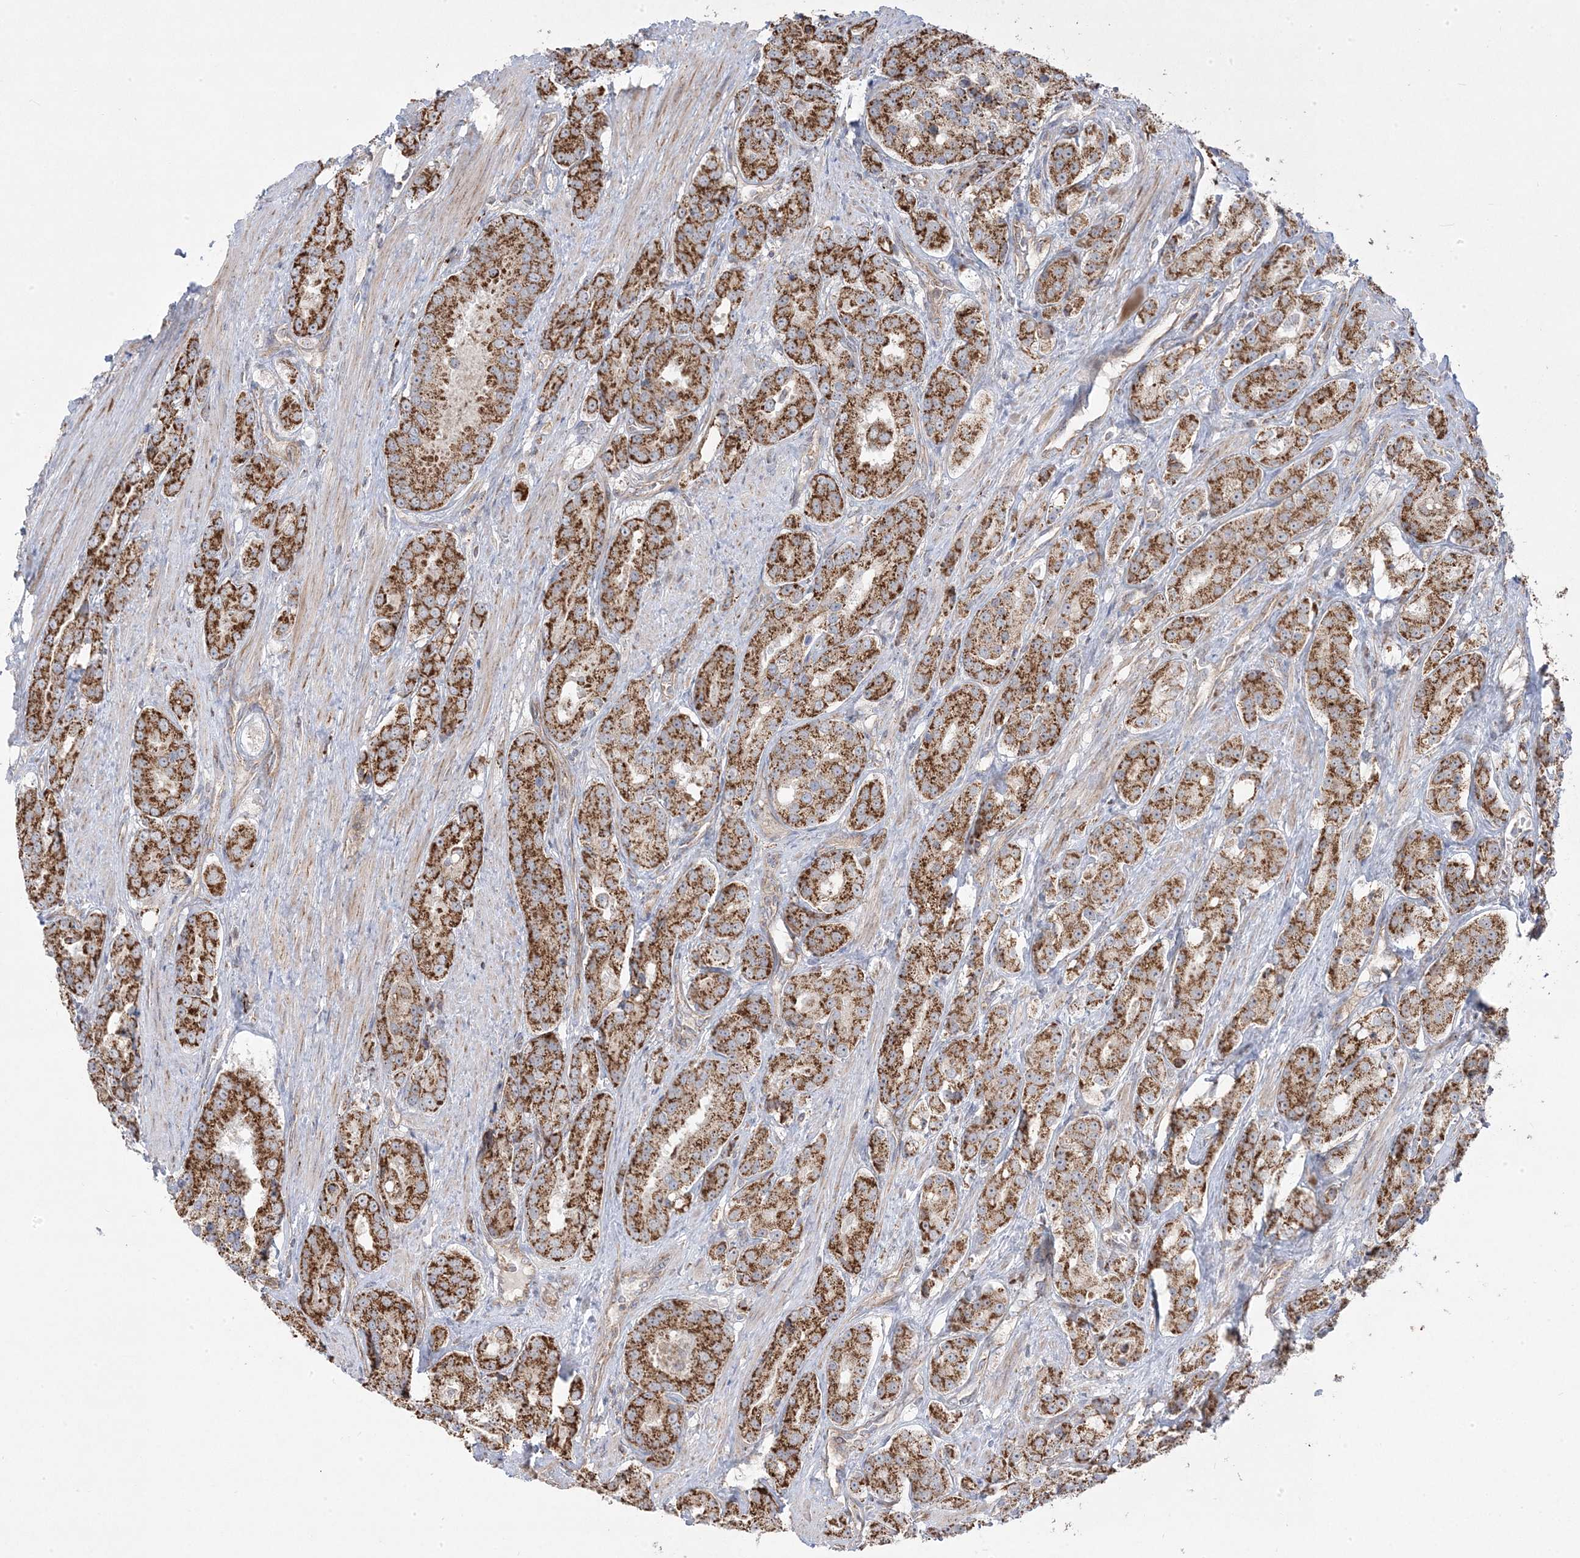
{"staining": {"intensity": "strong", "quantity": ">75%", "location": "cytoplasmic/membranous"}, "tissue": "prostate cancer", "cell_type": "Tumor cells", "image_type": "cancer", "snomed": [{"axis": "morphology", "description": "Adenocarcinoma, High grade"}, {"axis": "topography", "description": "Prostate"}], "caption": "IHC (DAB) staining of human adenocarcinoma (high-grade) (prostate) reveals strong cytoplasmic/membranous protein expression in approximately >75% of tumor cells.", "gene": "CLUAP1", "patient": {"sex": "male", "age": 60}}